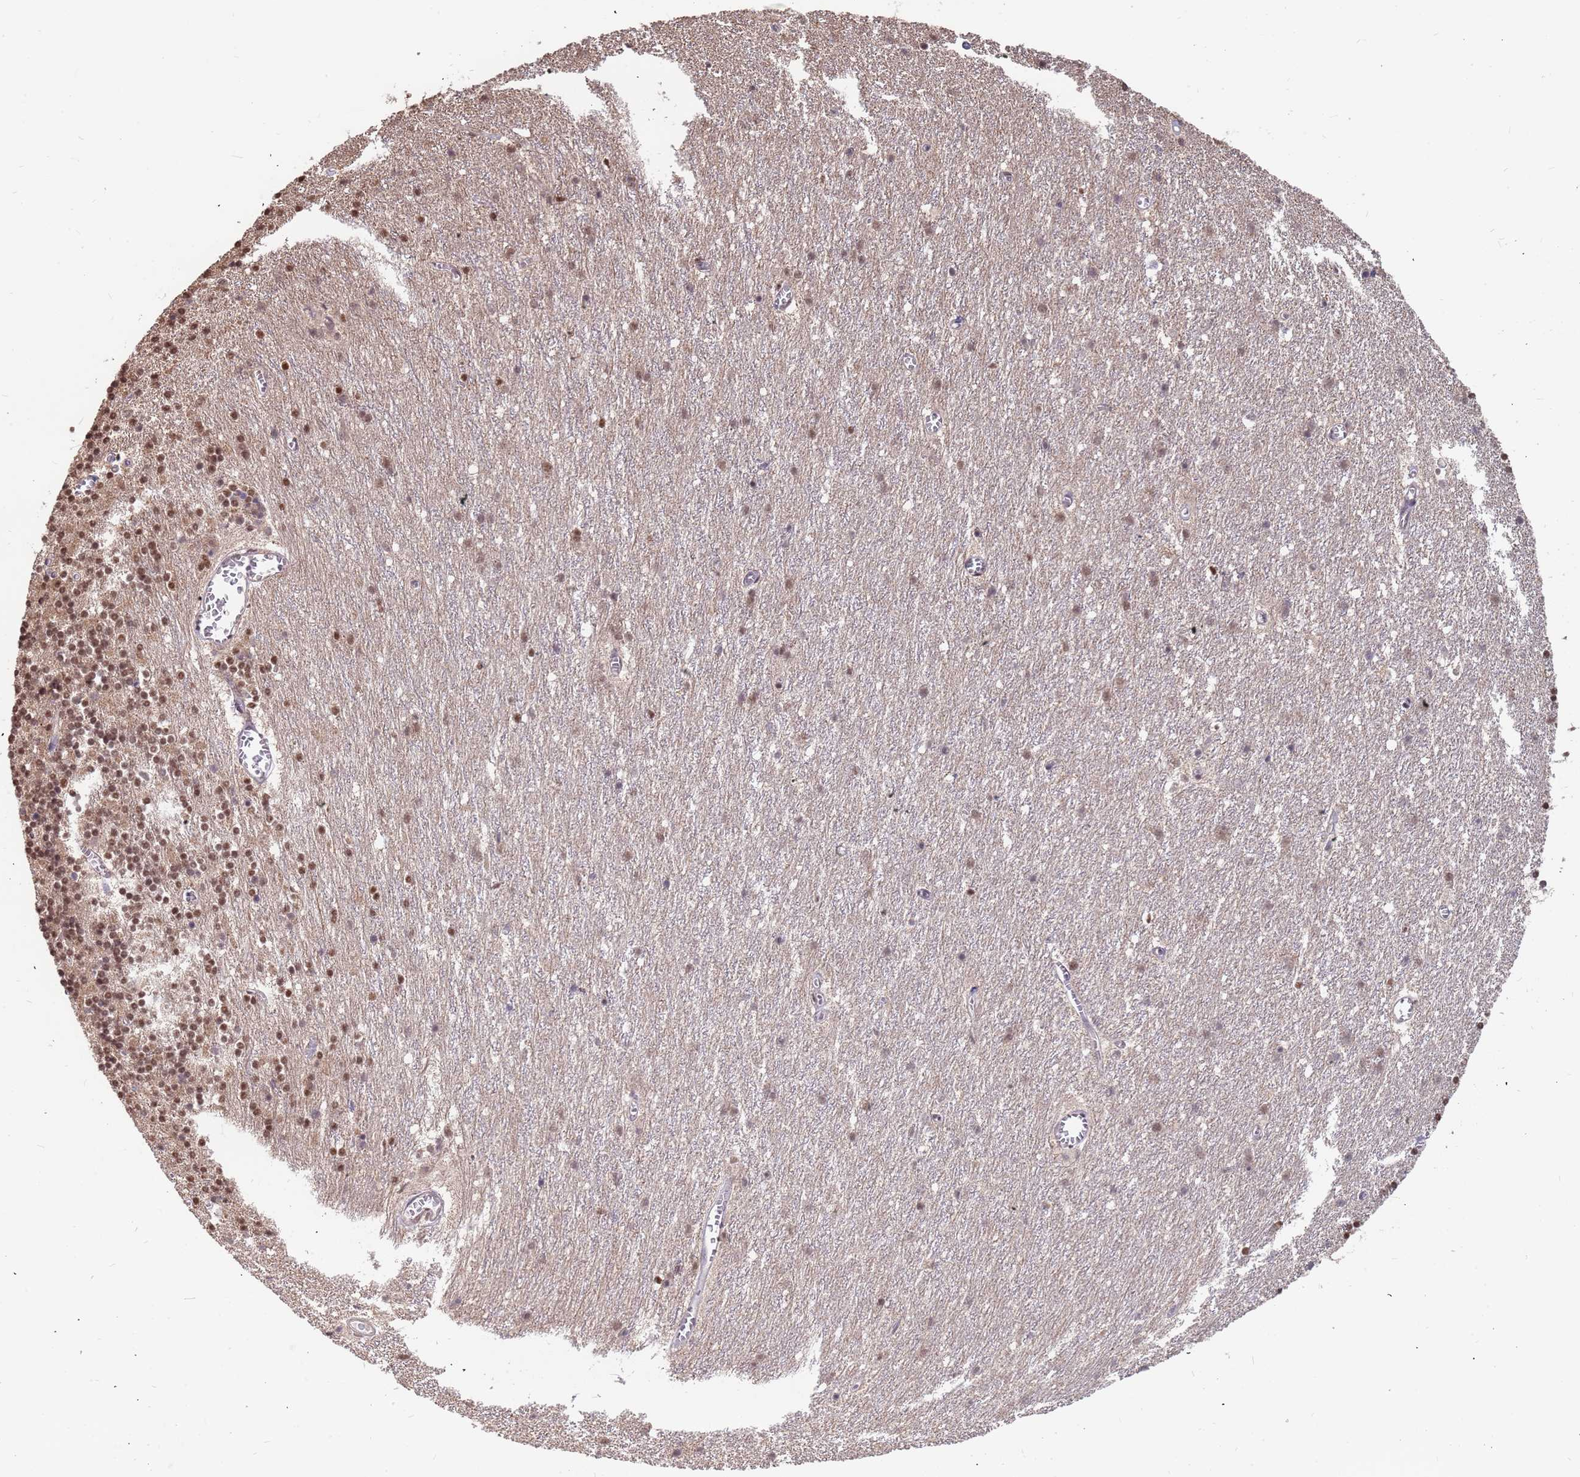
{"staining": {"intensity": "weak", "quantity": "25%-75%", "location": "cytoplasmic/membranous,nuclear"}, "tissue": "cerebellum", "cell_type": "Cells in granular layer", "image_type": "normal", "snomed": [{"axis": "morphology", "description": "Normal tissue, NOS"}, {"axis": "topography", "description": "Cerebellum"}], "caption": "About 25%-75% of cells in granular layer in unremarkable cerebellum exhibit weak cytoplasmic/membranous,nuclear protein staining as visualized by brown immunohistochemical staining.", "gene": "DENND2B", "patient": {"sex": "male", "age": 54}}